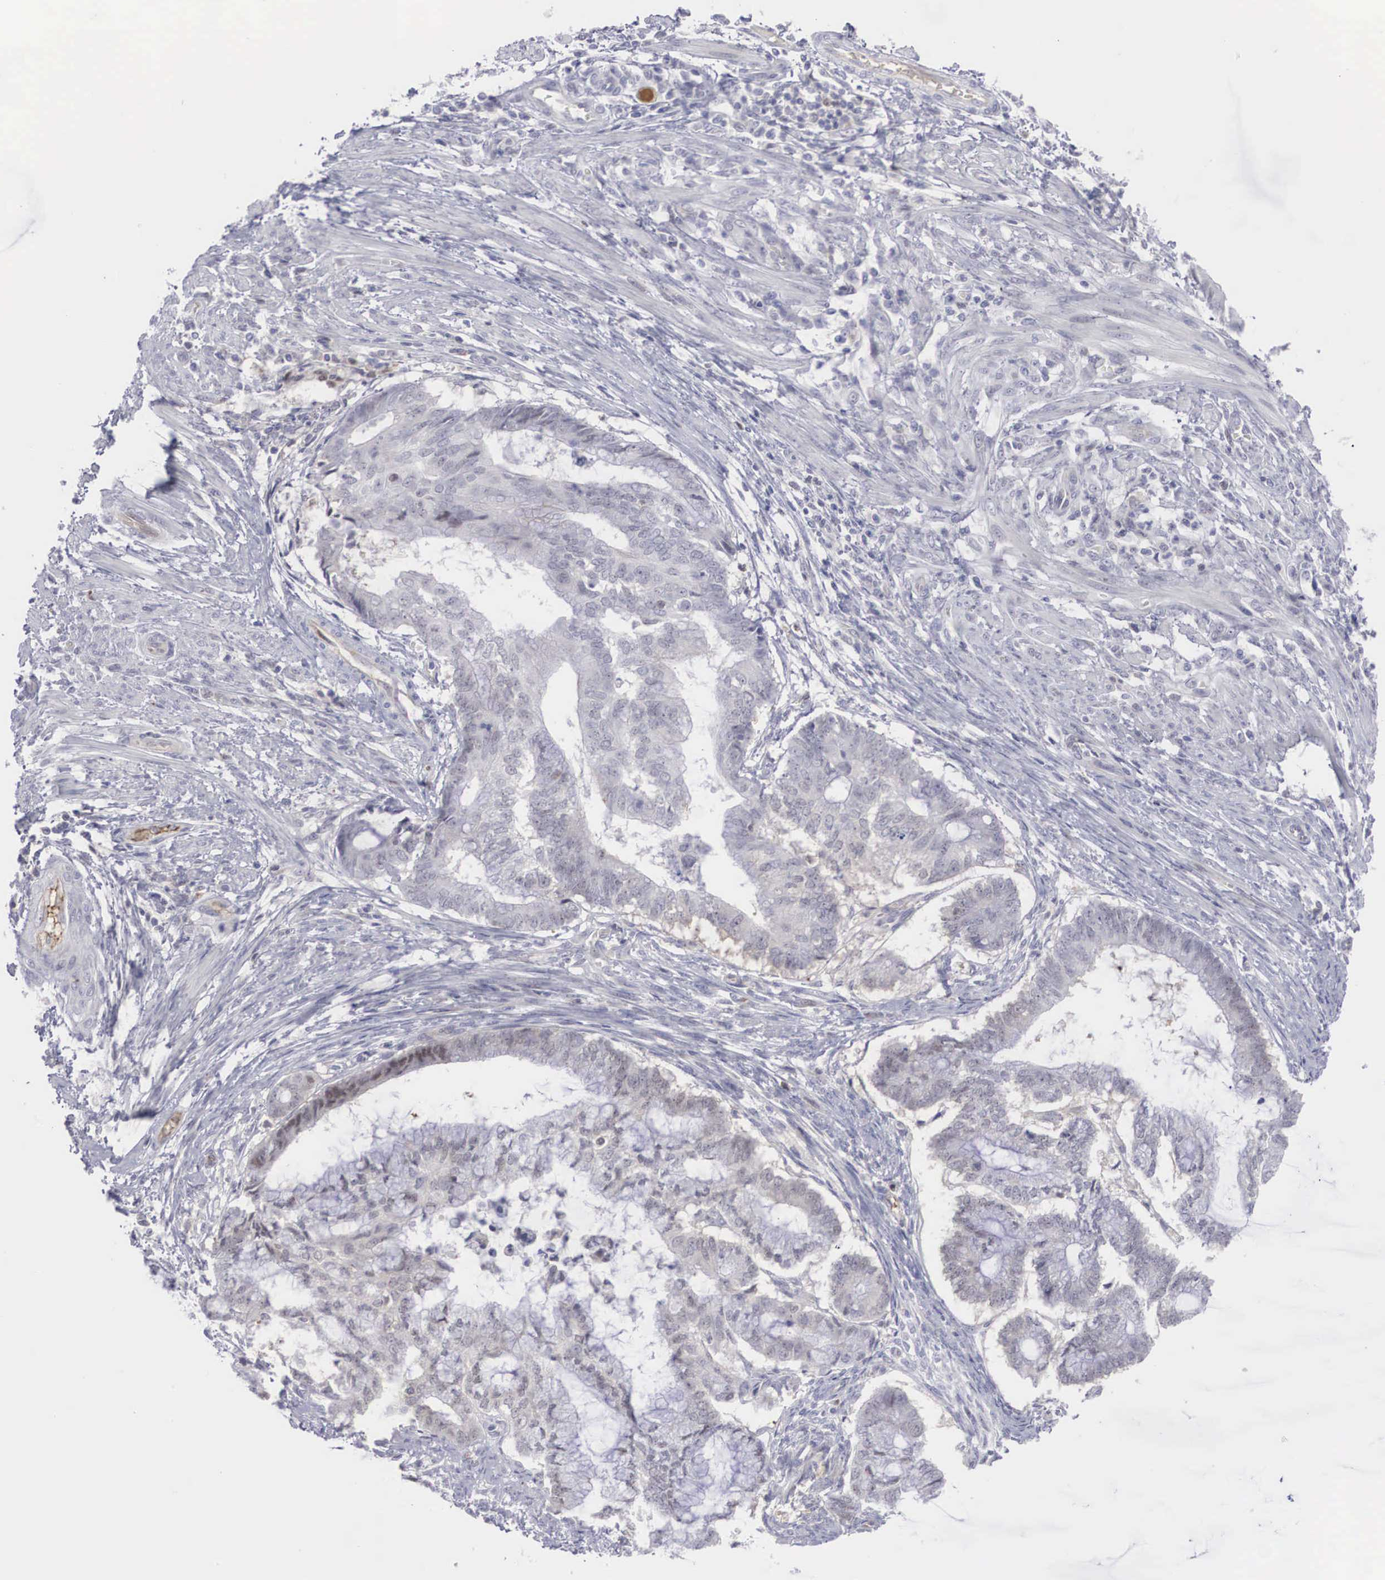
{"staining": {"intensity": "weak", "quantity": "<25%", "location": "cytoplasmic/membranous,nuclear"}, "tissue": "endometrial cancer", "cell_type": "Tumor cells", "image_type": "cancer", "snomed": [{"axis": "morphology", "description": "Adenocarcinoma, NOS"}, {"axis": "topography", "description": "Endometrium"}], "caption": "High power microscopy image of an immunohistochemistry (IHC) image of endometrial adenocarcinoma, revealing no significant expression in tumor cells.", "gene": "RBPJ", "patient": {"sex": "female", "age": 63}}